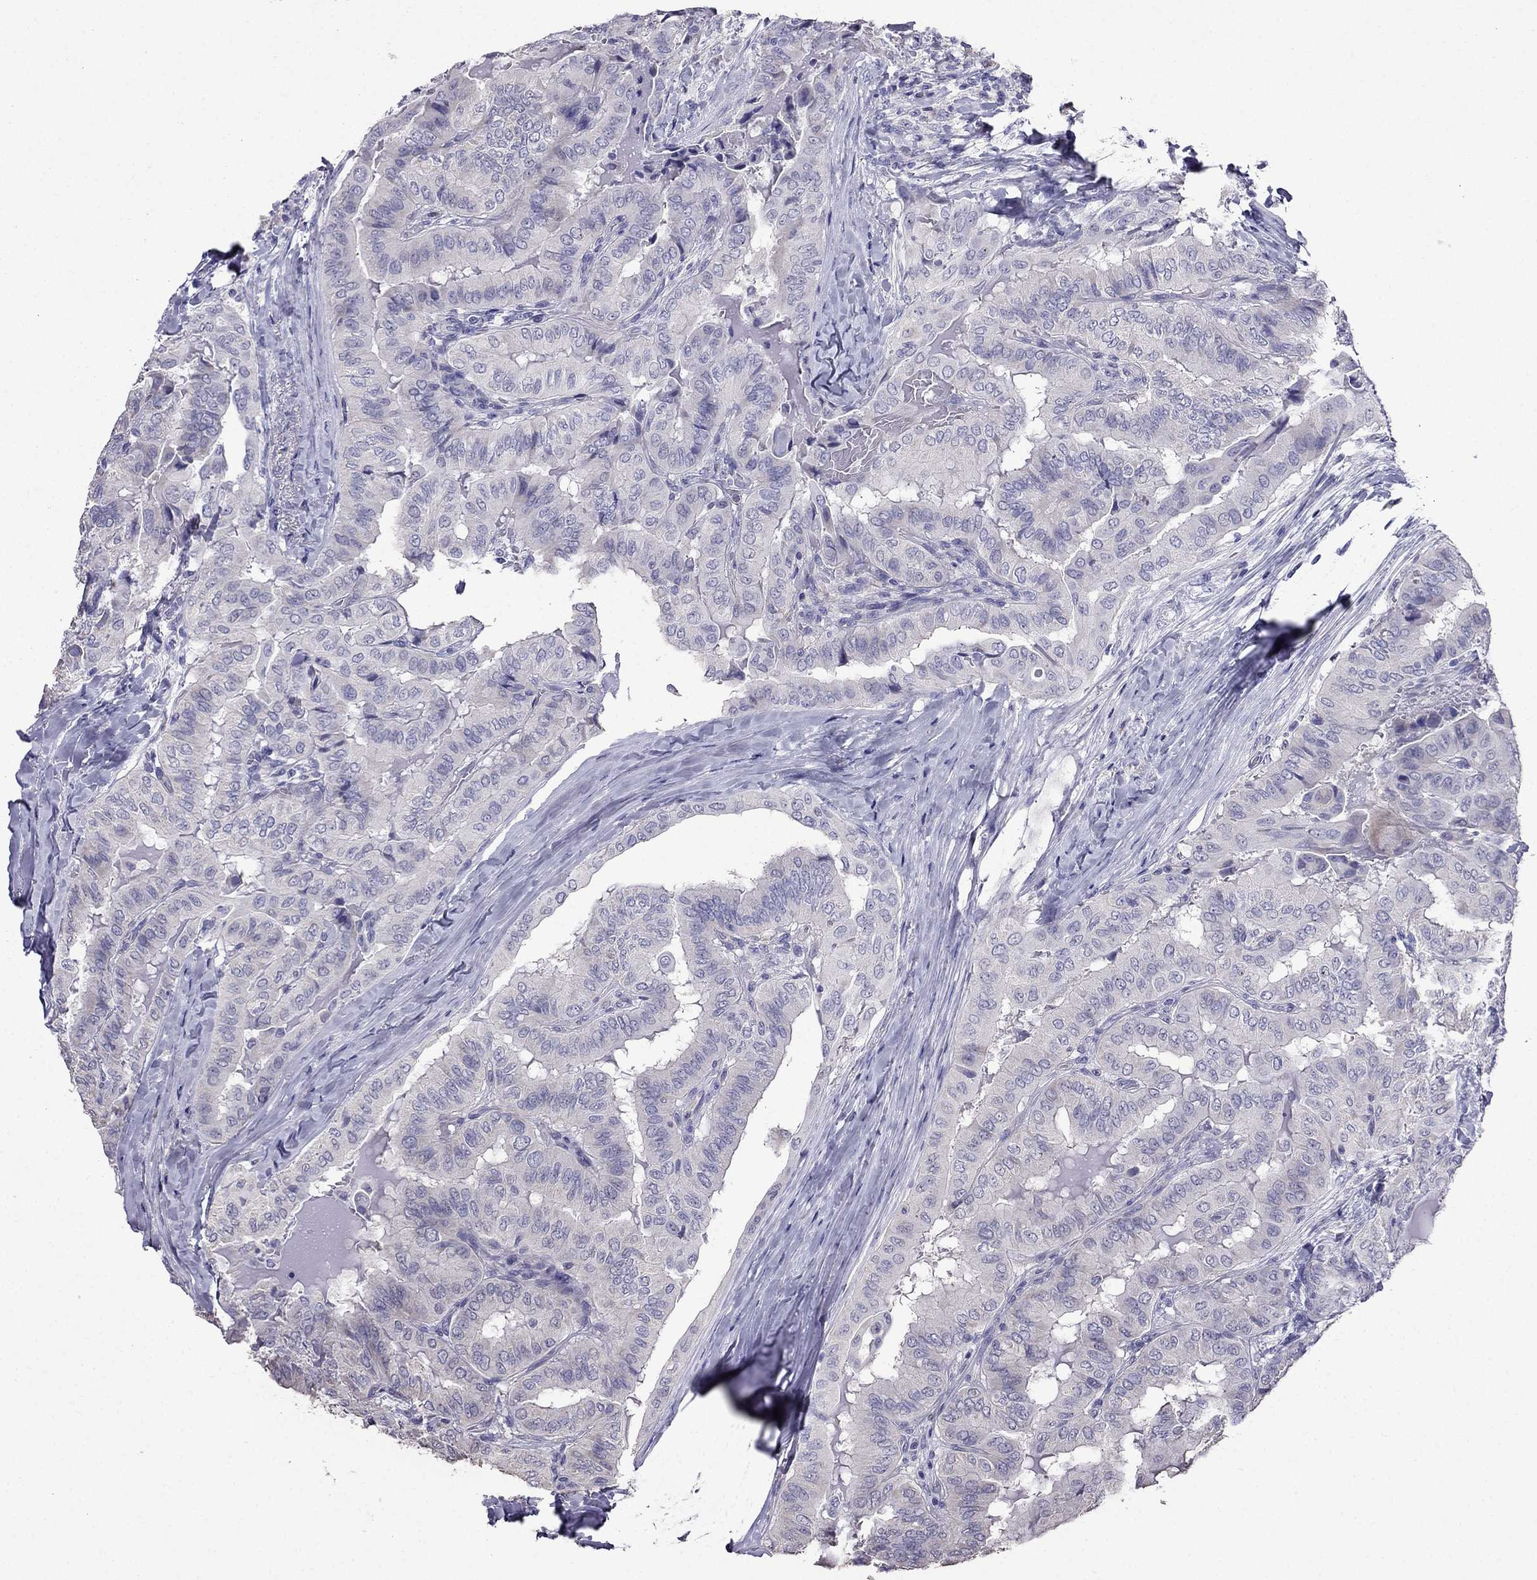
{"staining": {"intensity": "negative", "quantity": "none", "location": "none"}, "tissue": "thyroid cancer", "cell_type": "Tumor cells", "image_type": "cancer", "snomed": [{"axis": "morphology", "description": "Papillary adenocarcinoma, NOS"}, {"axis": "topography", "description": "Thyroid gland"}], "caption": "This photomicrograph is of thyroid cancer stained with IHC to label a protein in brown with the nuclei are counter-stained blue. There is no positivity in tumor cells.", "gene": "AK5", "patient": {"sex": "female", "age": 68}}